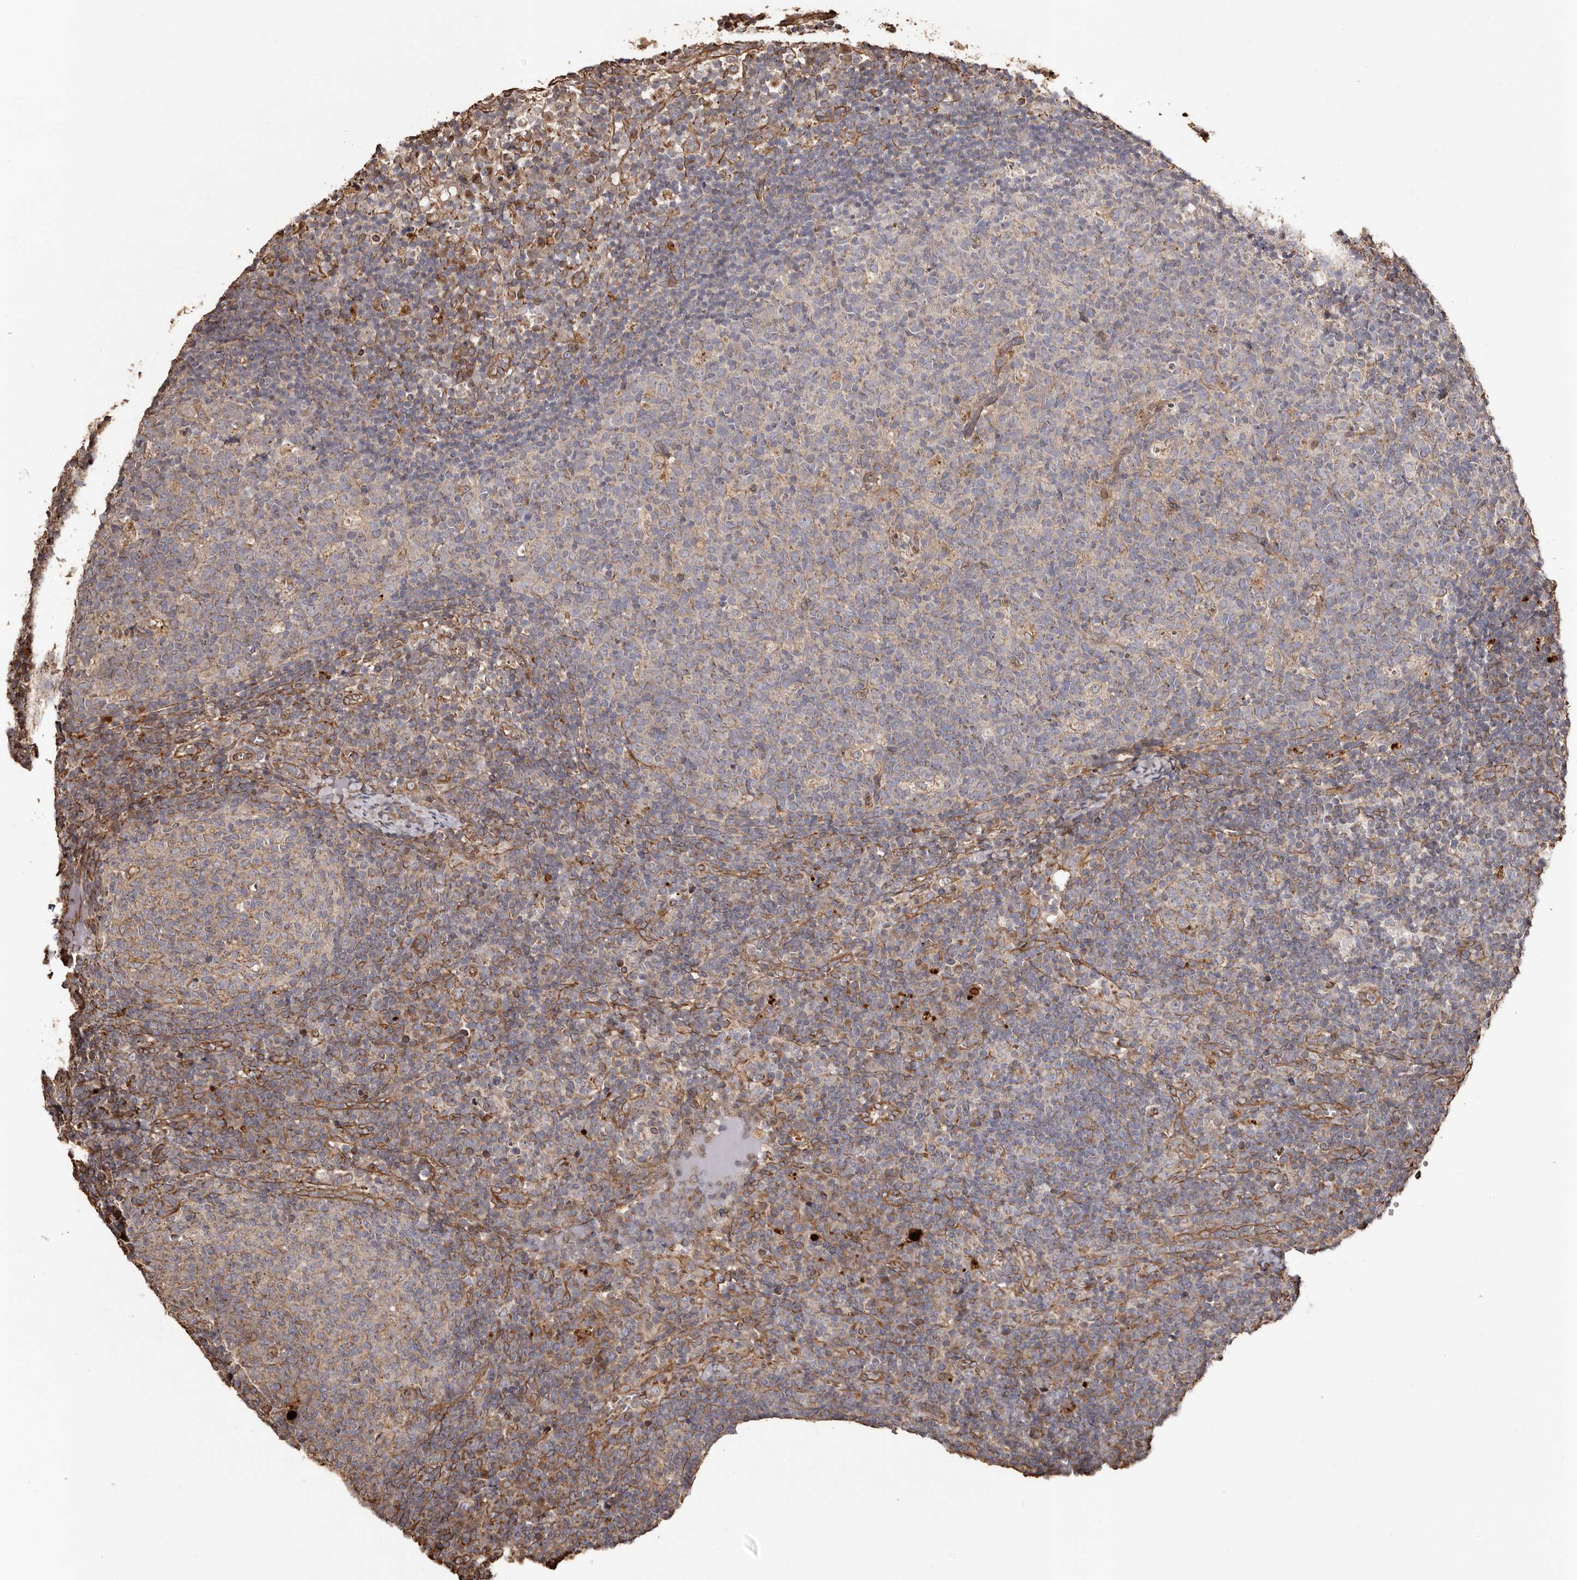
{"staining": {"intensity": "weak", "quantity": "<25%", "location": "cytoplasmic/membranous"}, "tissue": "lymph node", "cell_type": "Germinal center cells", "image_type": "normal", "snomed": [{"axis": "morphology", "description": "Normal tissue, NOS"}, {"axis": "morphology", "description": "Inflammation, NOS"}, {"axis": "topography", "description": "Lymph node"}], "caption": "Micrograph shows no protein positivity in germinal center cells of normal lymph node. (Stains: DAB (3,3'-diaminobenzidine) immunohistochemistry (IHC) with hematoxylin counter stain, Microscopy: brightfield microscopy at high magnification).", "gene": "MACC1", "patient": {"sex": "male", "age": 55}}